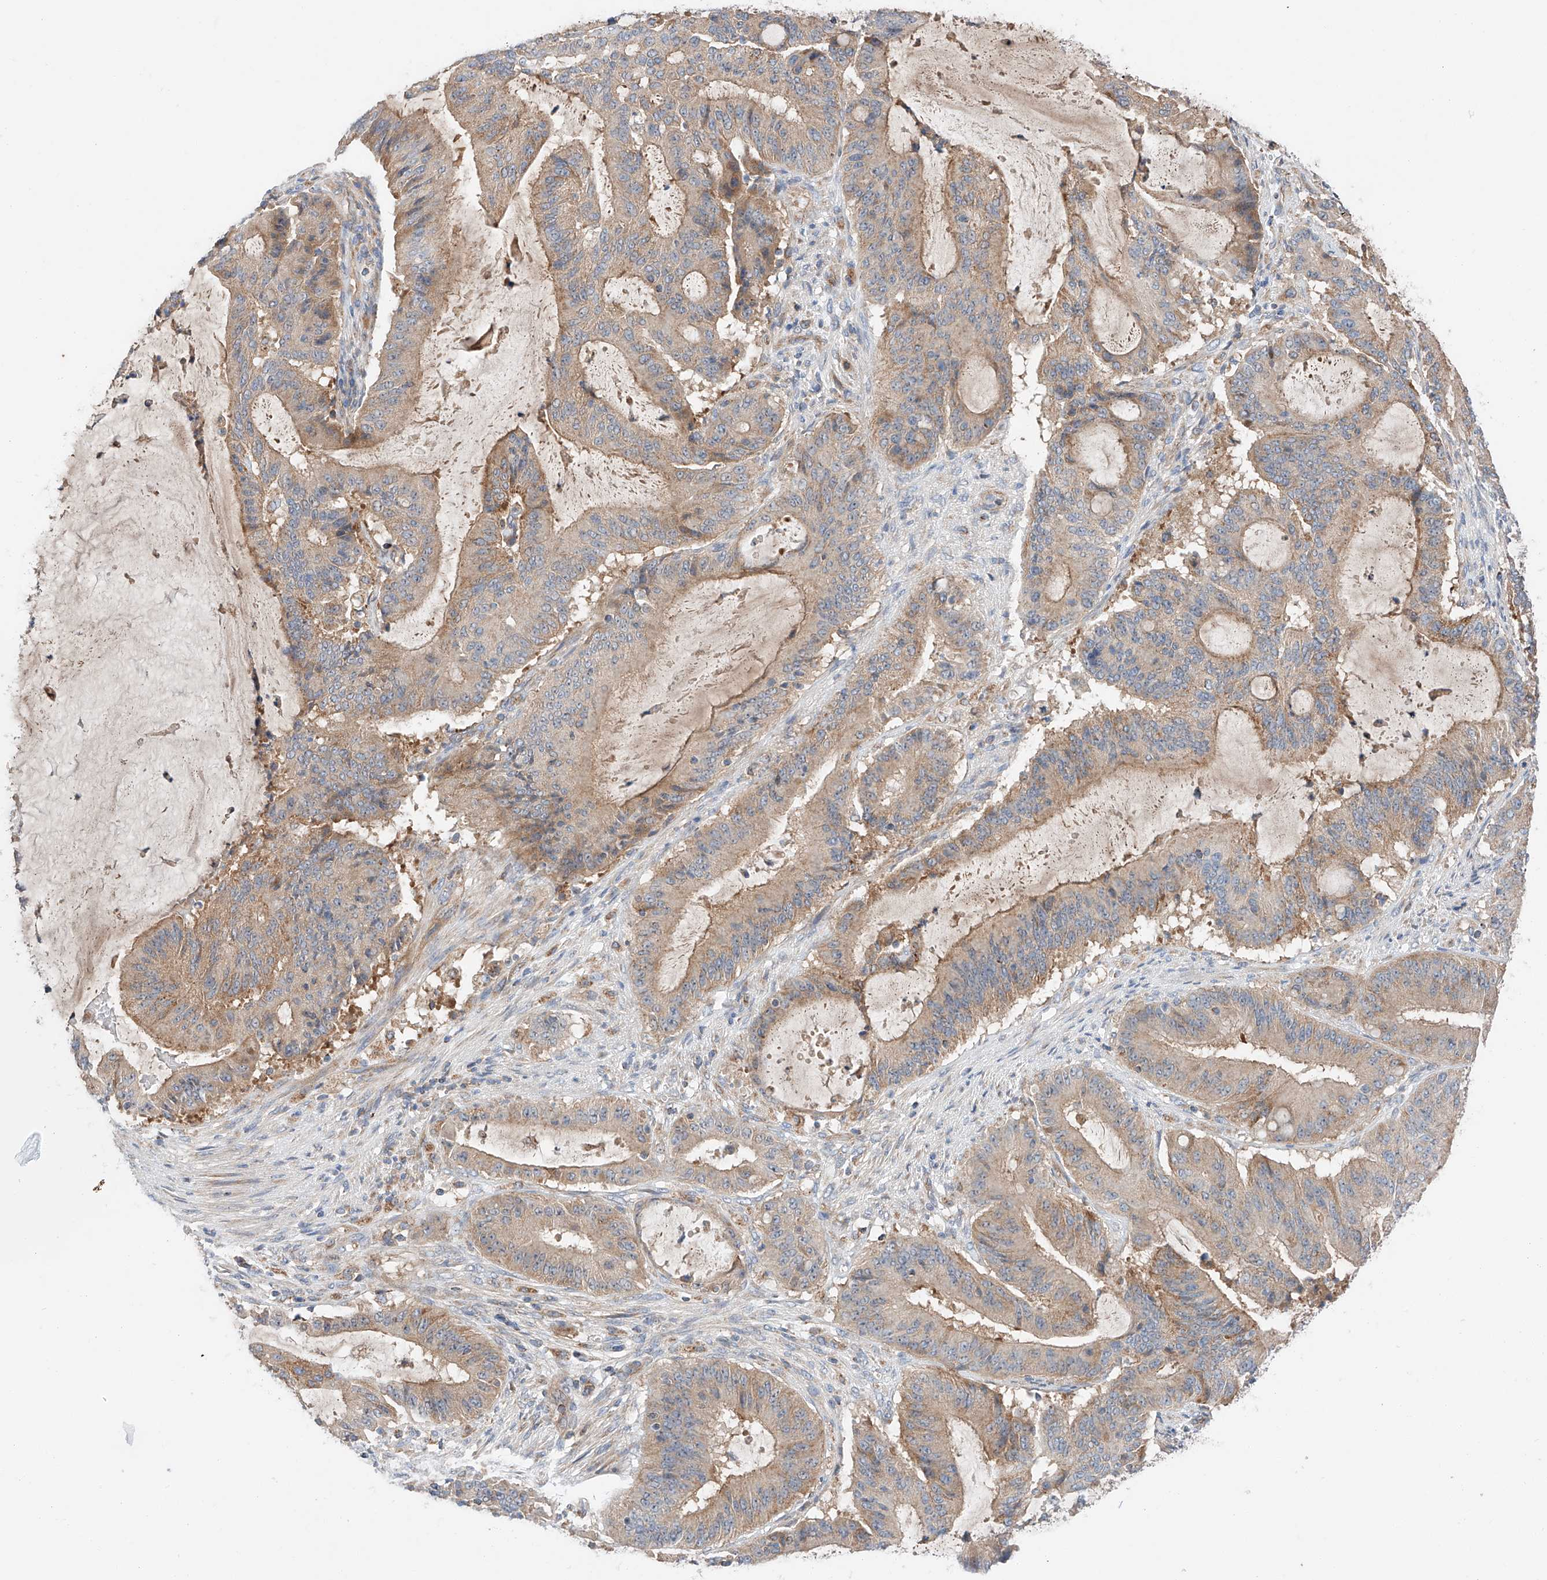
{"staining": {"intensity": "weak", "quantity": ">75%", "location": "cytoplasmic/membranous"}, "tissue": "liver cancer", "cell_type": "Tumor cells", "image_type": "cancer", "snomed": [{"axis": "morphology", "description": "Normal tissue, NOS"}, {"axis": "morphology", "description": "Cholangiocarcinoma"}, {"axis": "topography", "description": "Liver"}, {"axis": "topography", "description": "Peripheral nerve tissue"}], "caption": "About >75% of tumor cells in cholangiocarcinoma (liver) exhibit weak cytoplasmic/membranous protein positivity as visualized by brown immunohistochemical staining.", "gene": "RUSC1", "patient": {"sex": "female", "age": 73}}